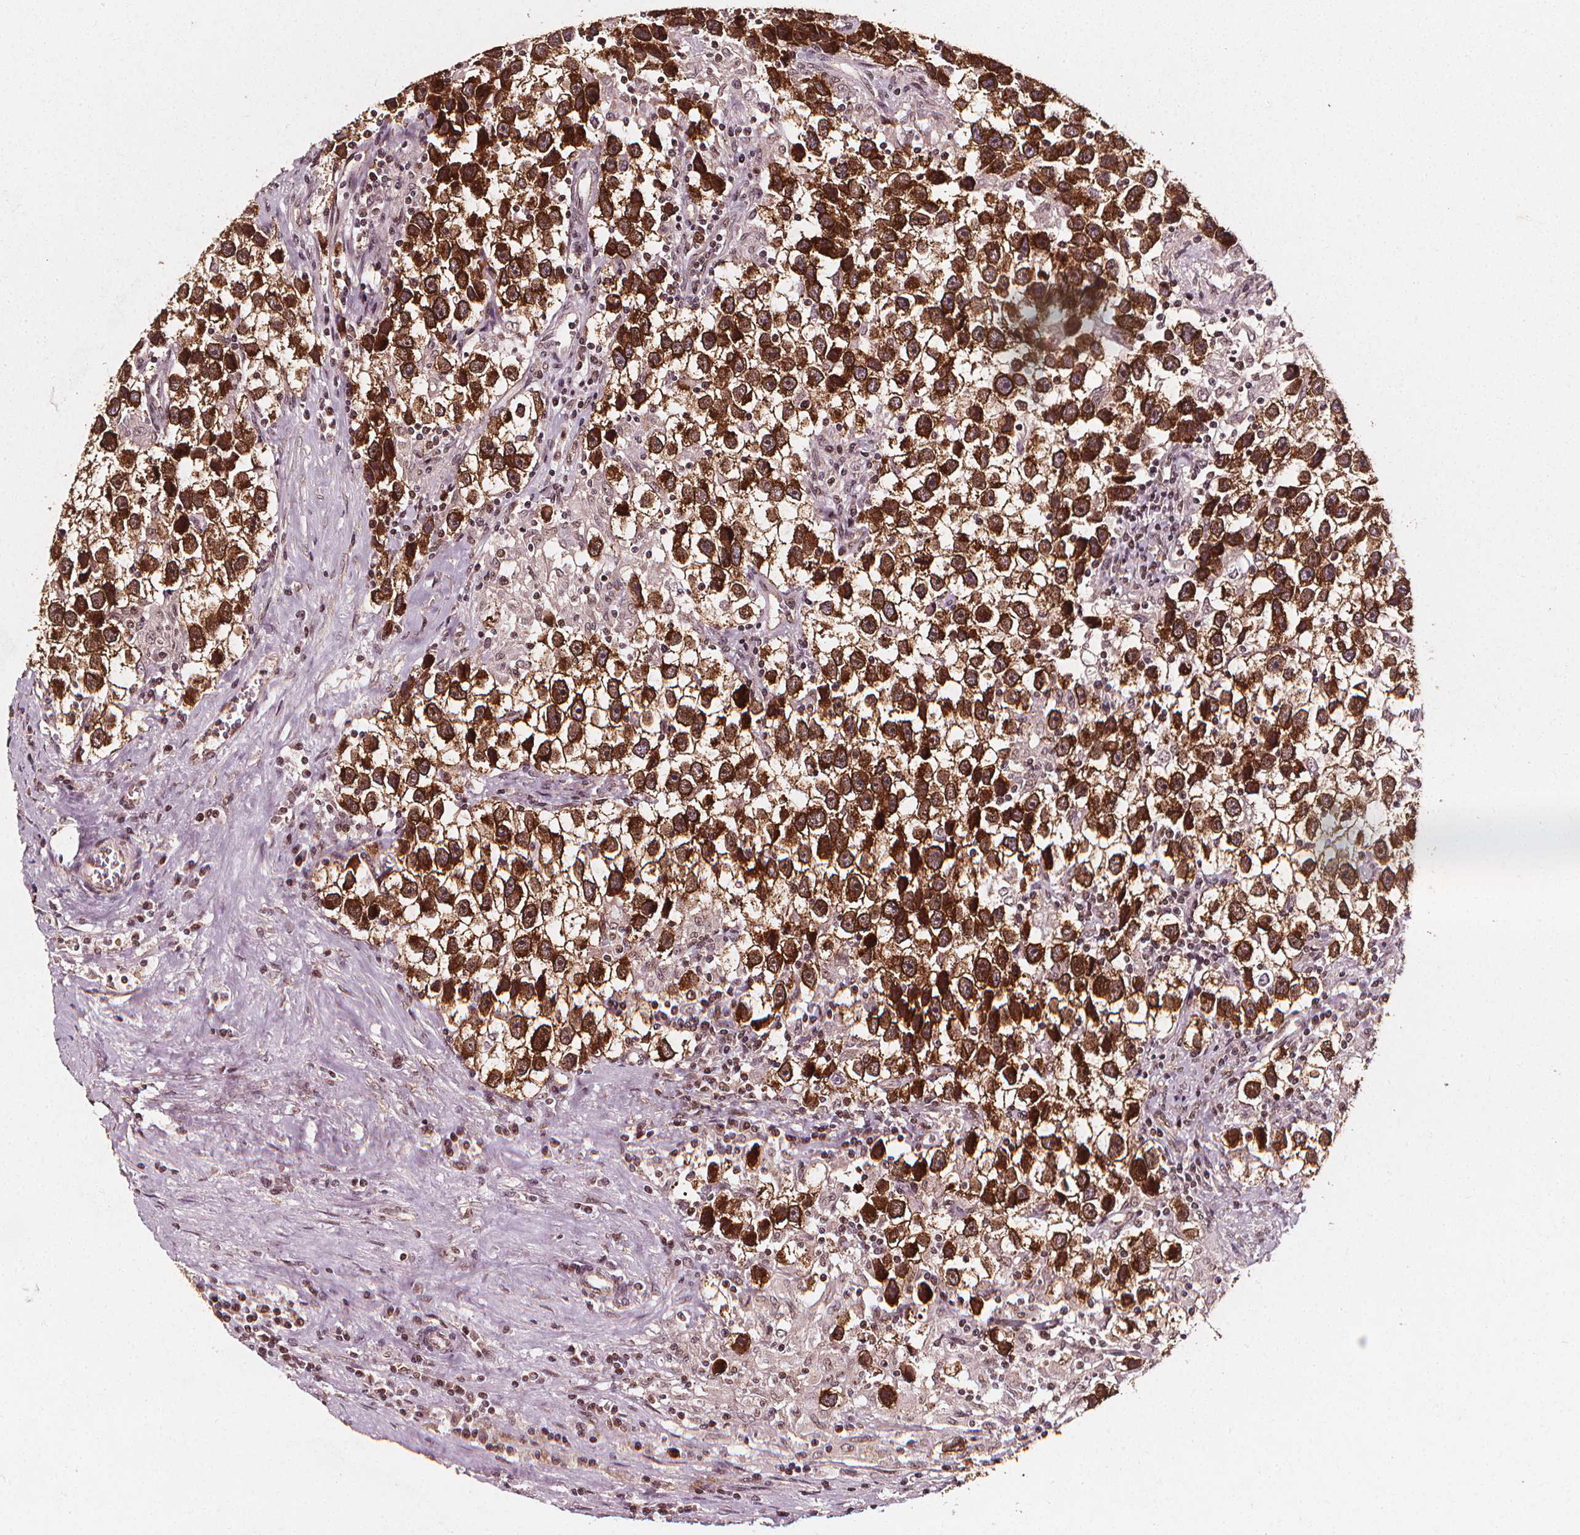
{"staining": {"intensity": "strong", "quantity": ">75%", "location": "cytoplasmic/membranous,nuclear"}, "tissue": "testis cancer", "cell_type": "Tumor cells", "image_type": "cancer", "snomed": [{"axis": "morphology", "description": "Seminoma, NOS"}, {"axis": "topography", "description": "Testis"}], "caption": "This histopathology image reveals immunohistochemistry (IHC) staining of human testis cancer (seminoma), with high strong cytoplasmic/membranous and nuclear positivity in about >75% of tumor cells.", "gene": "SMN1", "patient": {"sex": "male", "age": 43}}